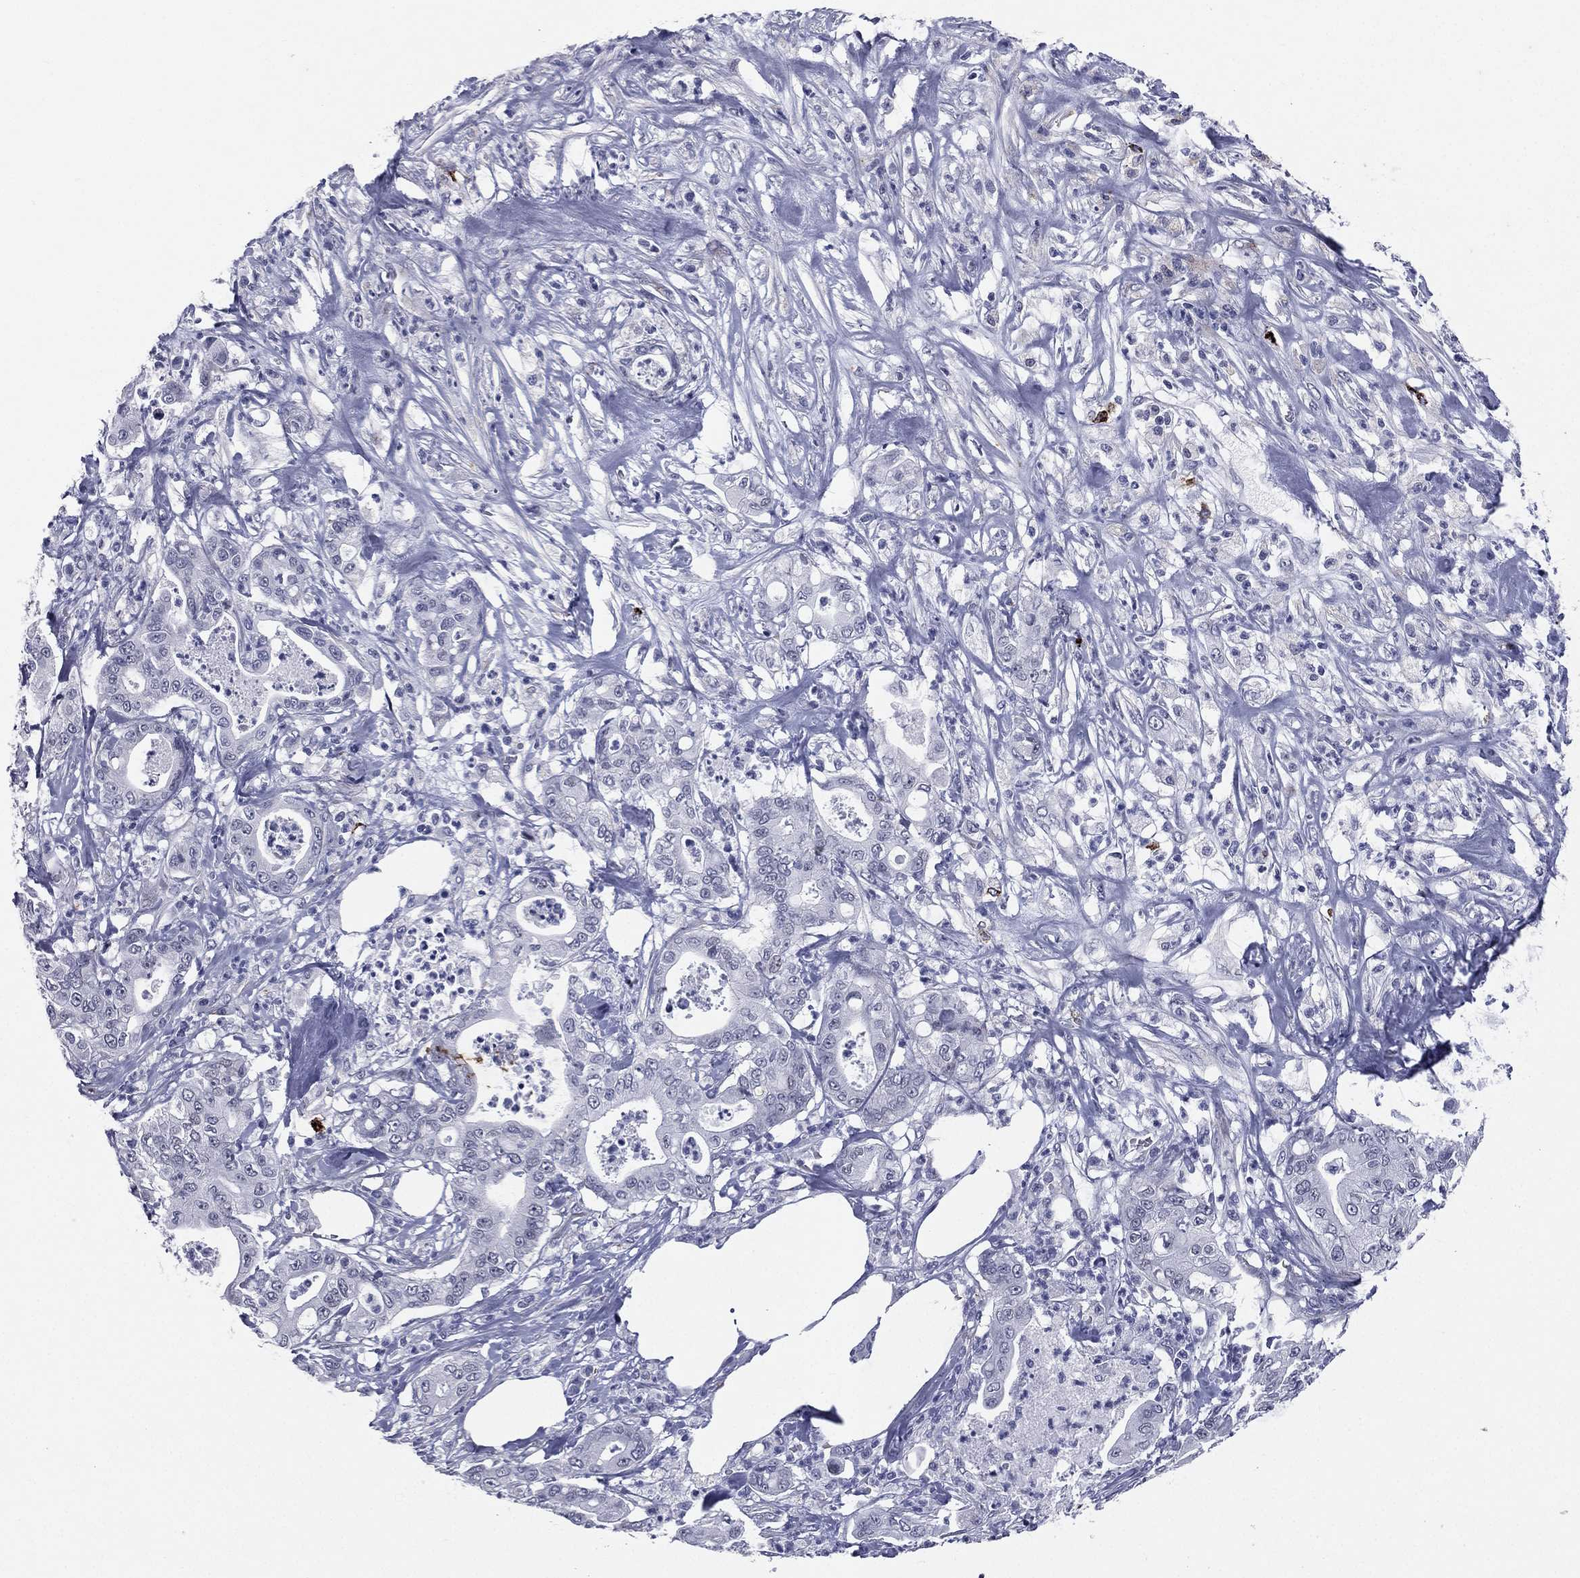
{"staining": {"intensity": "negative", "quantity": "none", "location": "none"}, "tissue": "pancreatic cancer", "cell_type": "Tumor cells", "image_type": "cancer", "snomed": [{"axis": "morphology", "description": "Adenocarcinoma, NOS"}, {"axis": "topography", "description": "Pancreas"}], "caption": "Immunohistochemistry of human pancreatic cancer (adenocarcinoma) reveals no expression in tumor cells.", "gene": "HLA-DOA", "patient": {"sex": "male", "age": 71}}